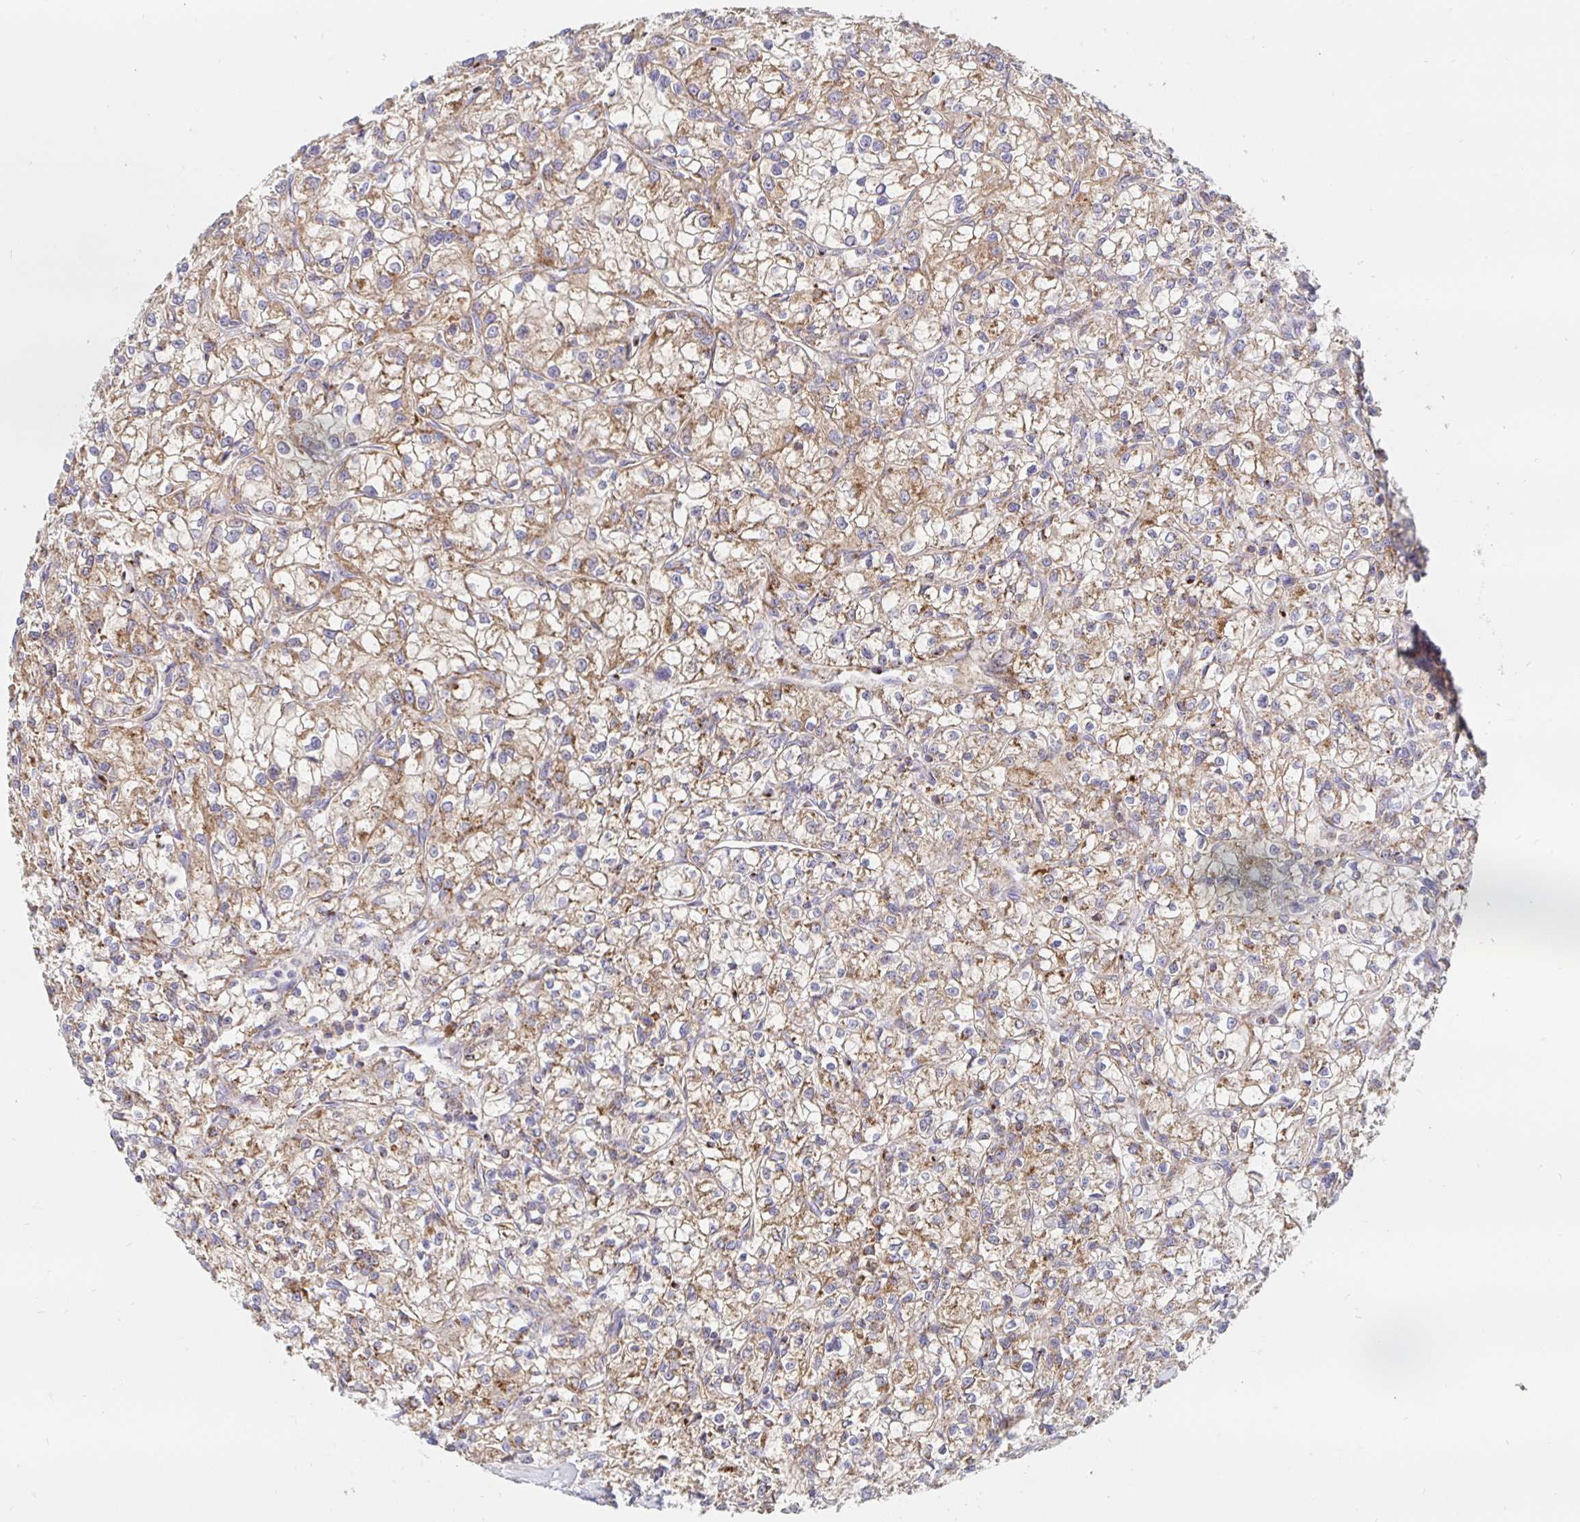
{"staining": {"intensity": "weak", "quantity": ">75%", "location": "cytoplasmic/membranous"}, "tissue": "renal cancer", "cell_type": "Tumor cells", "image_type": "cancer", "snomed": [{"axis": "morphology", "description": "Adenocarcinoma, NOS"}, {"axis": "topography", "description": "Kidney"}], "caption": "Weak cytoplasmic/membranous protein positivity is seen in approximately >75% of tumor cells in renal cancer. (IHC, brightfield microscopy, high magnification).", "gene": "PRDX3", "patient": {"sex": "female", "age": 59}}